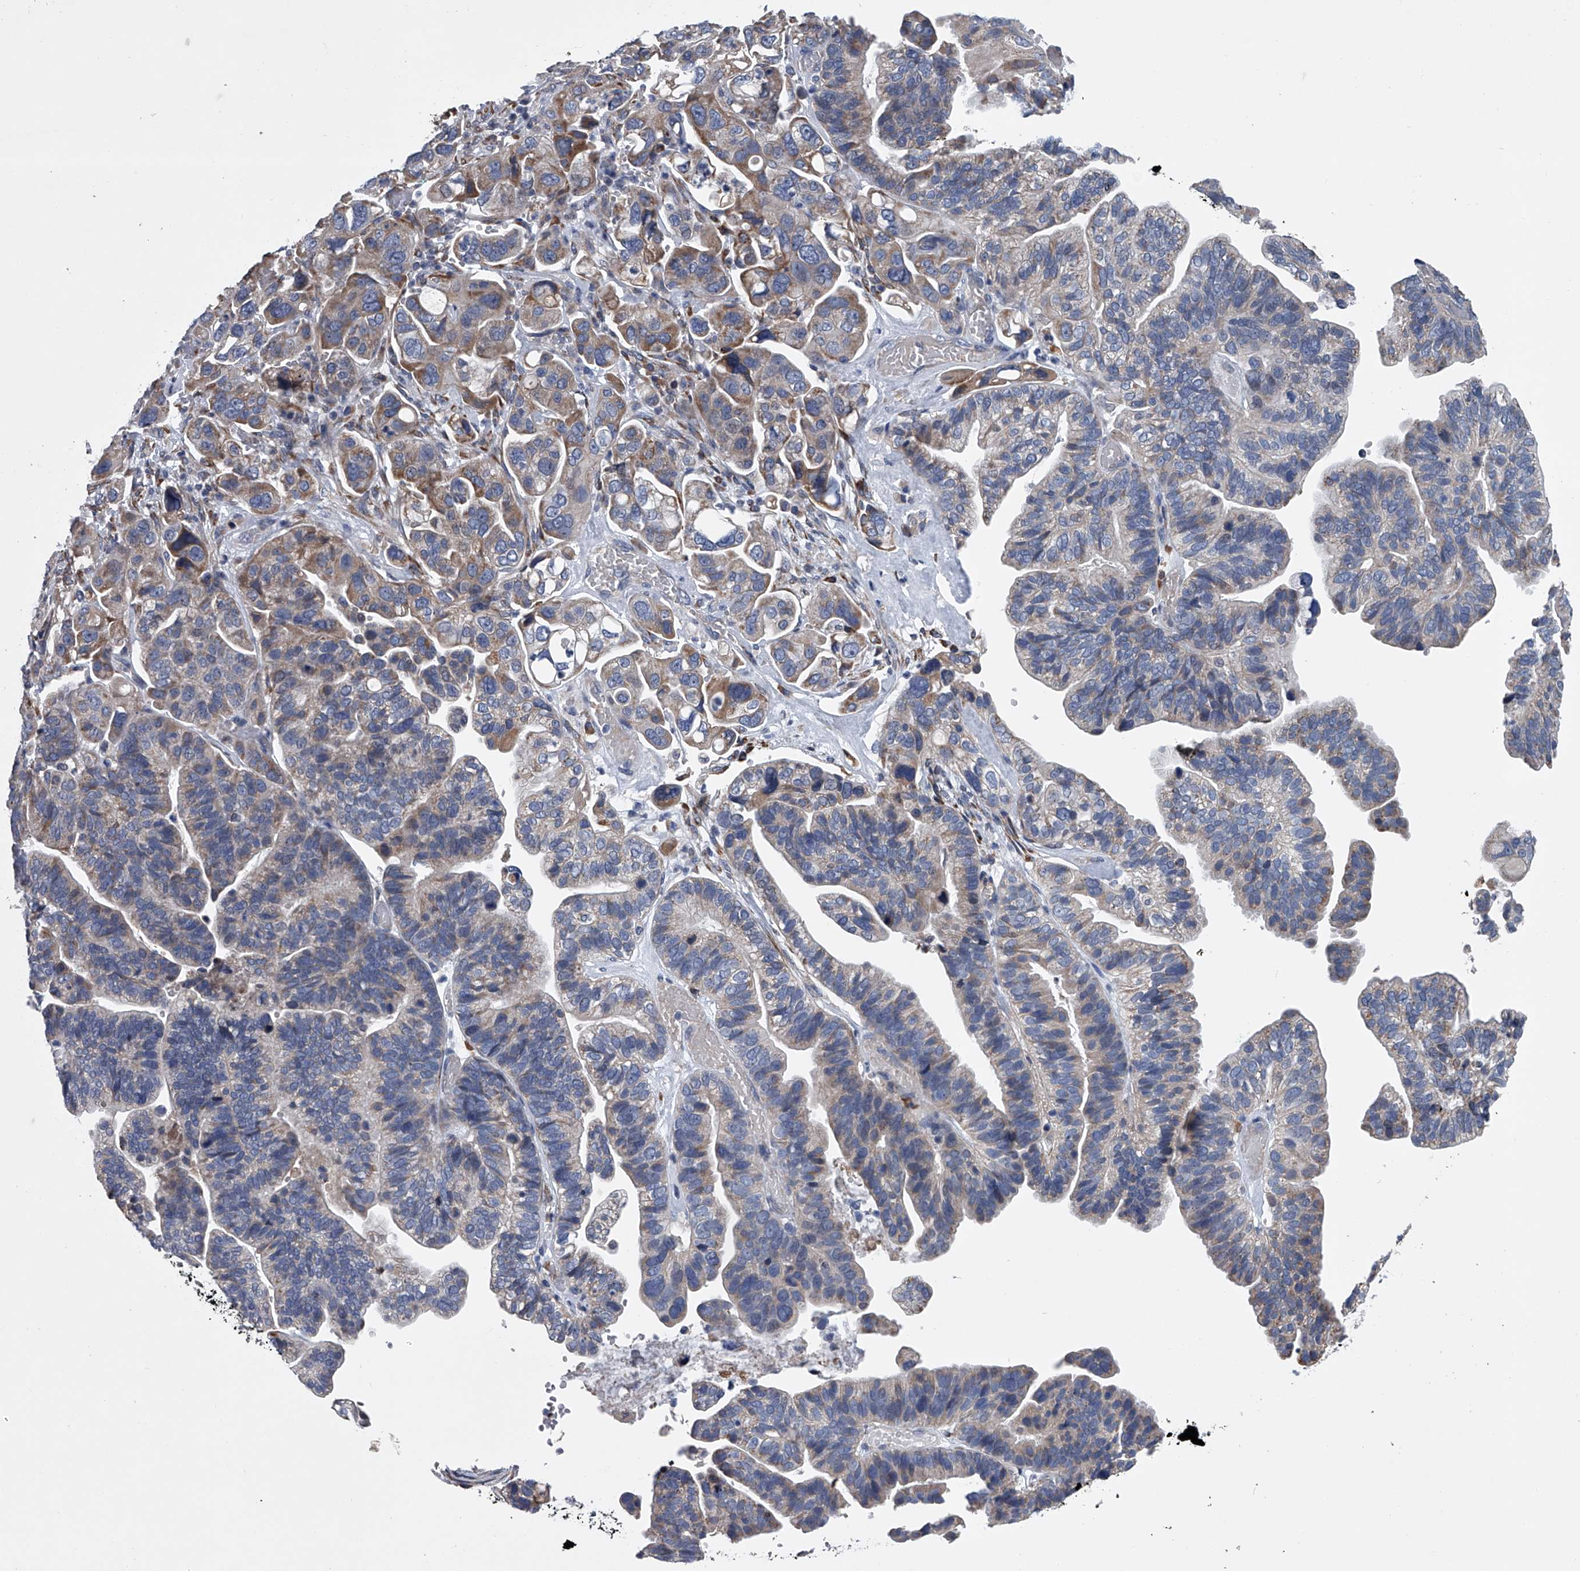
{"staining": {"intensity": "weak", "quantity": "<25%", "location": "cytoplasmic/membranous"}, "tissue": "ovarian cancer", "cell_type": "Tumor cells", "image_type": "cancer", "snomed": [{"axis": "morphology", "description": "Cystadenocarcinoma, serous, NOS"}, {"axis": "topography", "description": "Ovary"}], "caption": "Immunohistochemistry histopathology image of ovarian cancer (serous cystadenocarcinoma) stained for a protein (brown), which demonstrates no expression in tumor cells.", "gene": "ABCG1", "patient": {"sex": "female", "age": 56}}